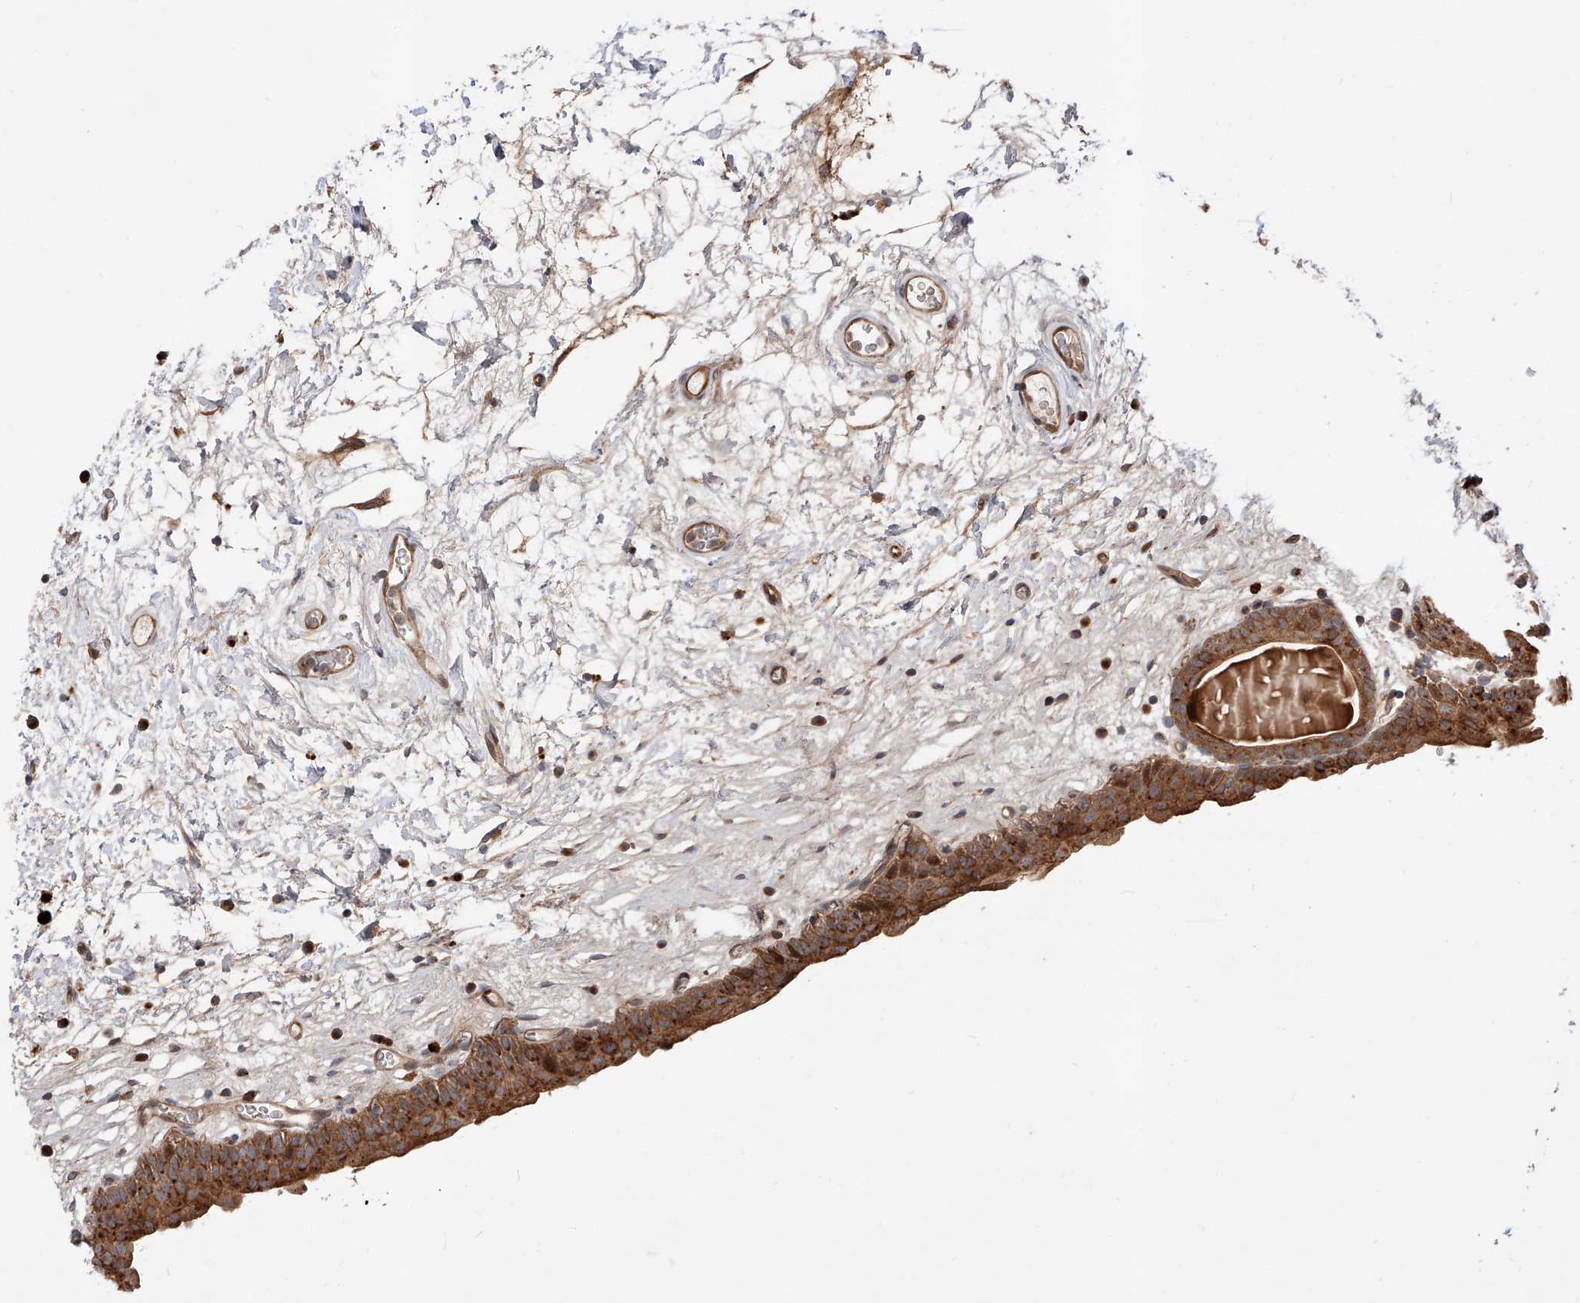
{"staining": {"intensity": "moderate", "quantity": ">75%", "location": "cytoplasmic/membranous"}, "tissue": "urinary bladder", "cell_type": "Urothelial cells", "image_type": "normal", "snomed": [{"axis": "morphology", "description": "Normal tissue, NOS"}, {"axis": "topography", "description": "Urinary bladder"}], "caption": "A medium amount of moderate cytoplasmic/membranous positivity is seen in approximately >75% of urothelial cells in benign urinary bladder. Ihc stains the protein of interest in brown and the nuclei are stained blue.", "gene": "DIRAS3", "patient": {"sex": "male", "age": 83}}